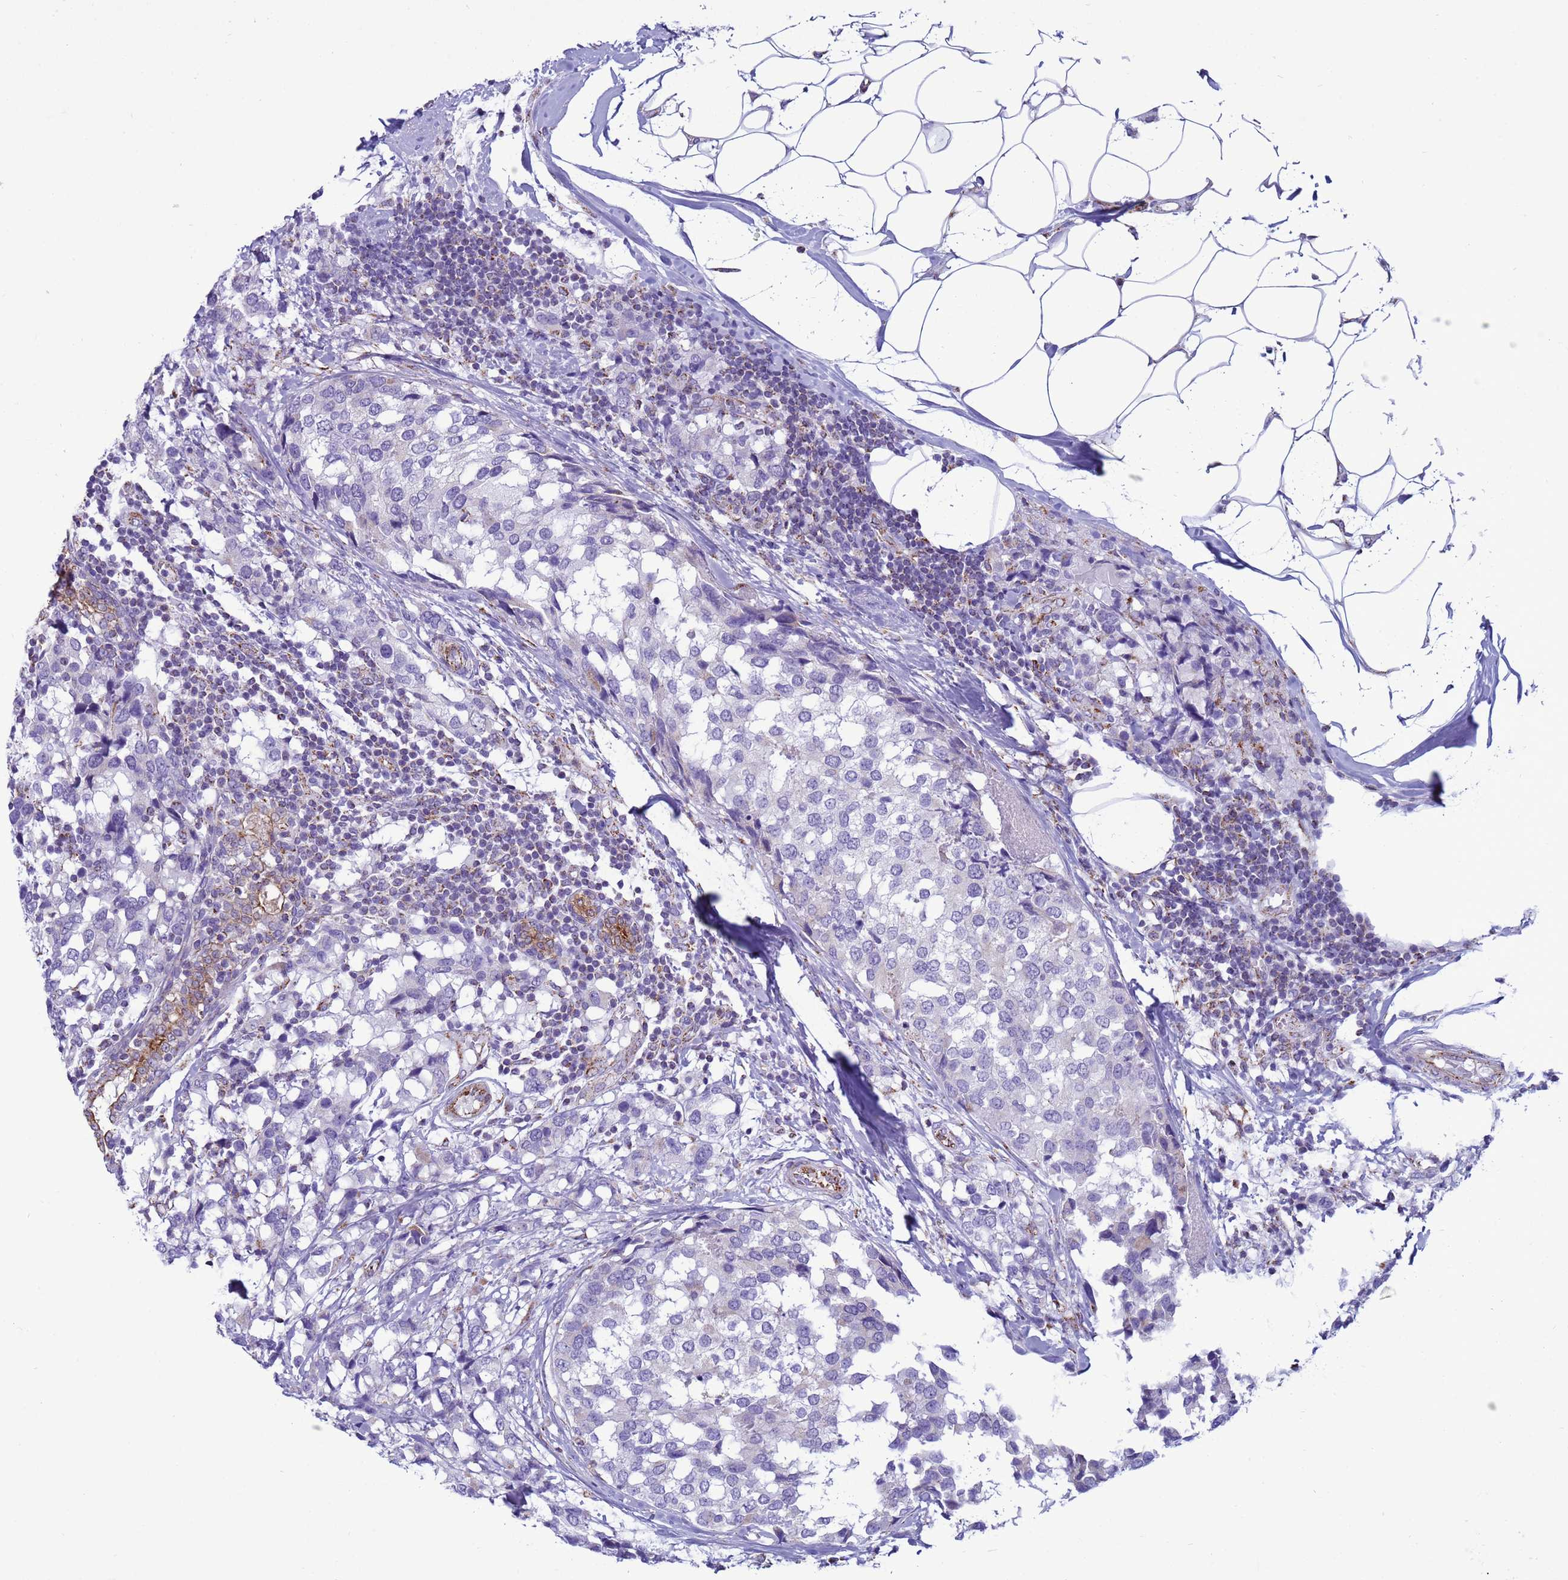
{"staining": {"intensity": "negative", "quantity": "none", "location": "none"}, "tissue": "breast cancer", "cell_type": "Tumor cells", "image_type": "cancer", "snomed": [{"axis": "morphology", "description": "Lobular carcinoma"}, {"axis": "topography", "description": "Breast"}], "caption": "Tumor cells are negative for protein expression in human breast cancer (lobular carcinoma). (DAB IHC visualized using brightfield microscopy, high magnification).", "gene": "NCALD", "patient": {"sex": "female", "age": 59}}